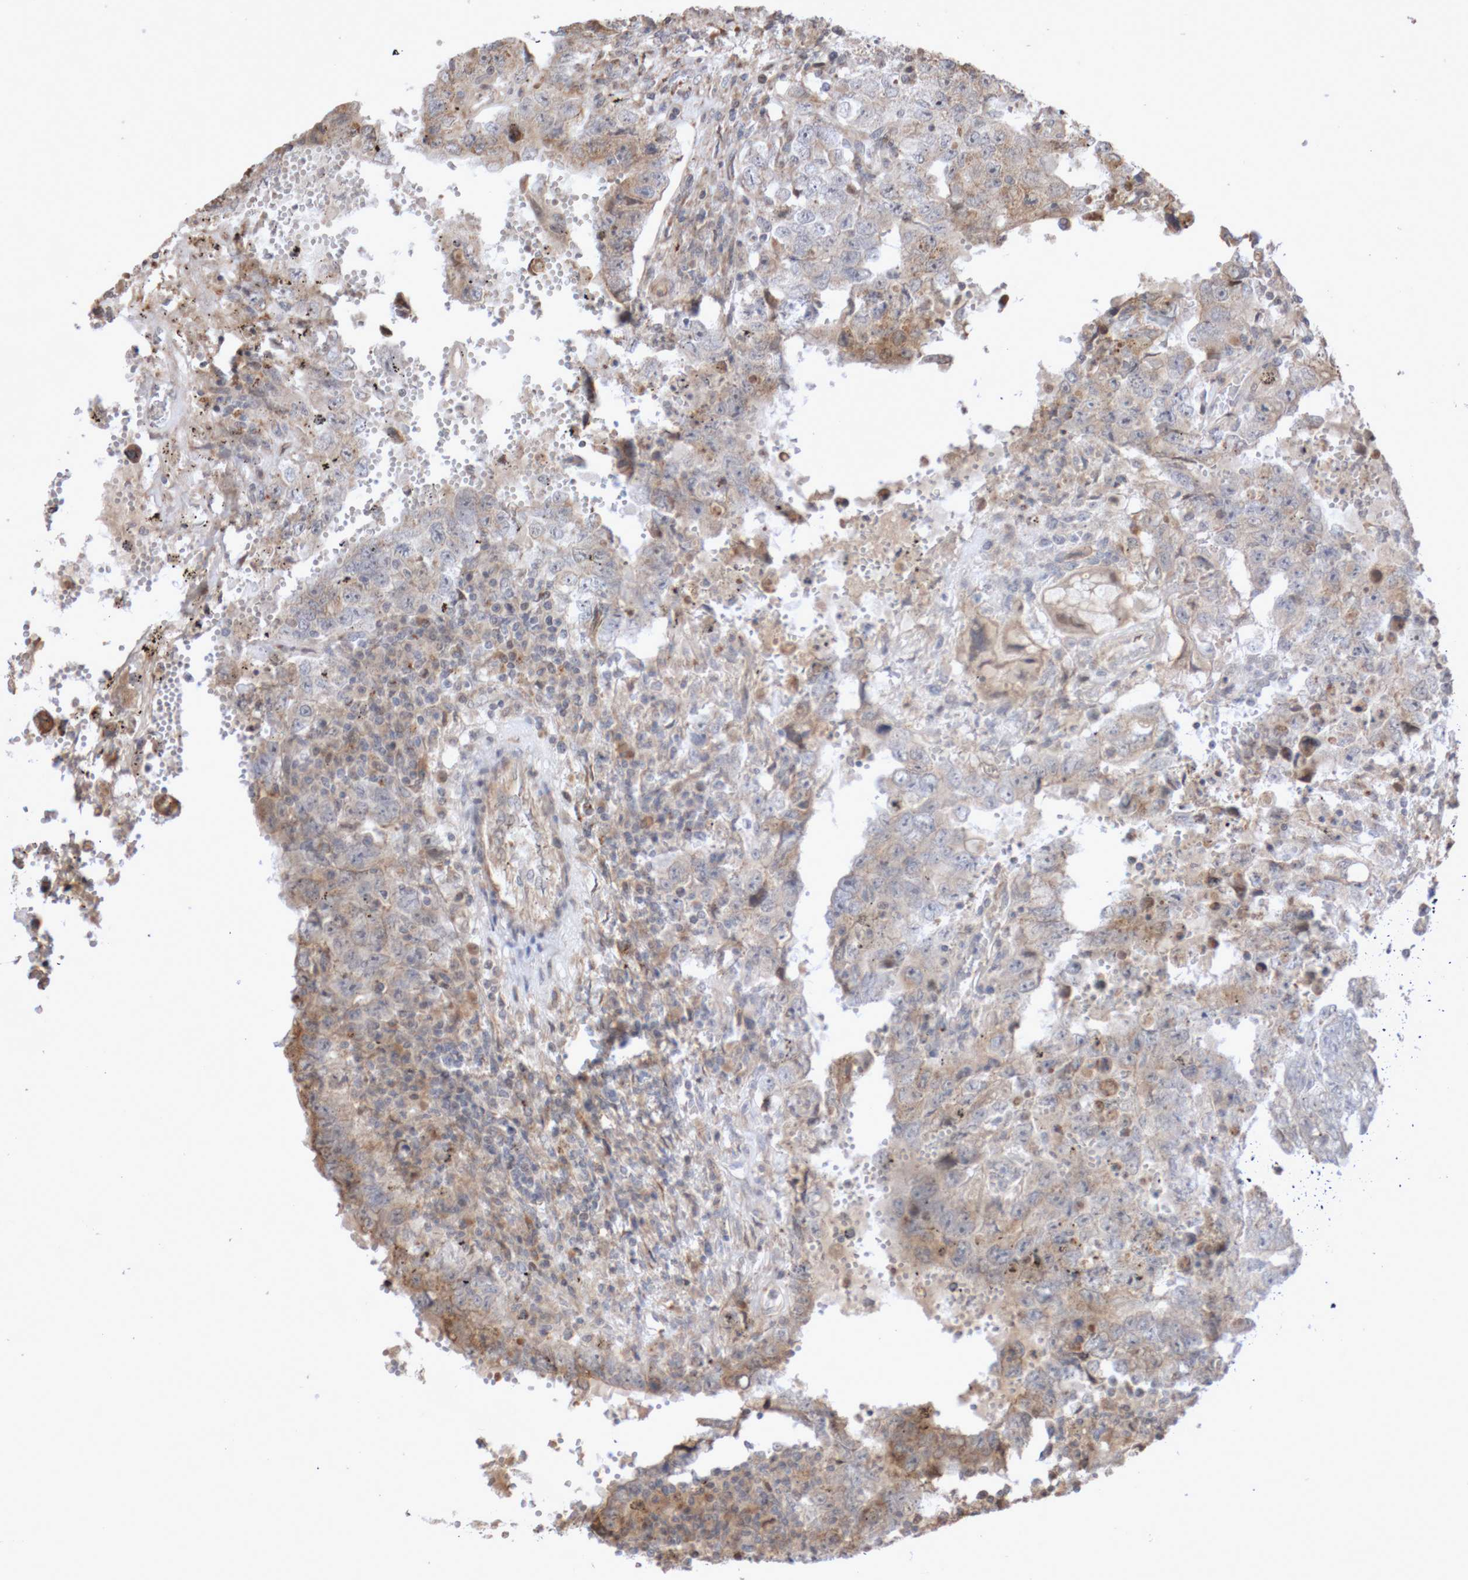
{"staining": {"intensity": "weak", "quantity": "25%-75%", "location": "cytoplasmic/membranous"}, "tissue": "testis cancer", "cell_type": "Tumor cells", "image_type": "cancer", "snomed": [{"axis": "morphology", "description": "Carcinoma, Embryonal, NOS"}, {"axis": "topography", "description": "Testis"}], "caption": "Testis cancer (embryonal carcinoma) stained with a protein marker shows weak staining in tumor cells.", "gene": "DPH7", "patient": {"sex": "male", "age": 26}}